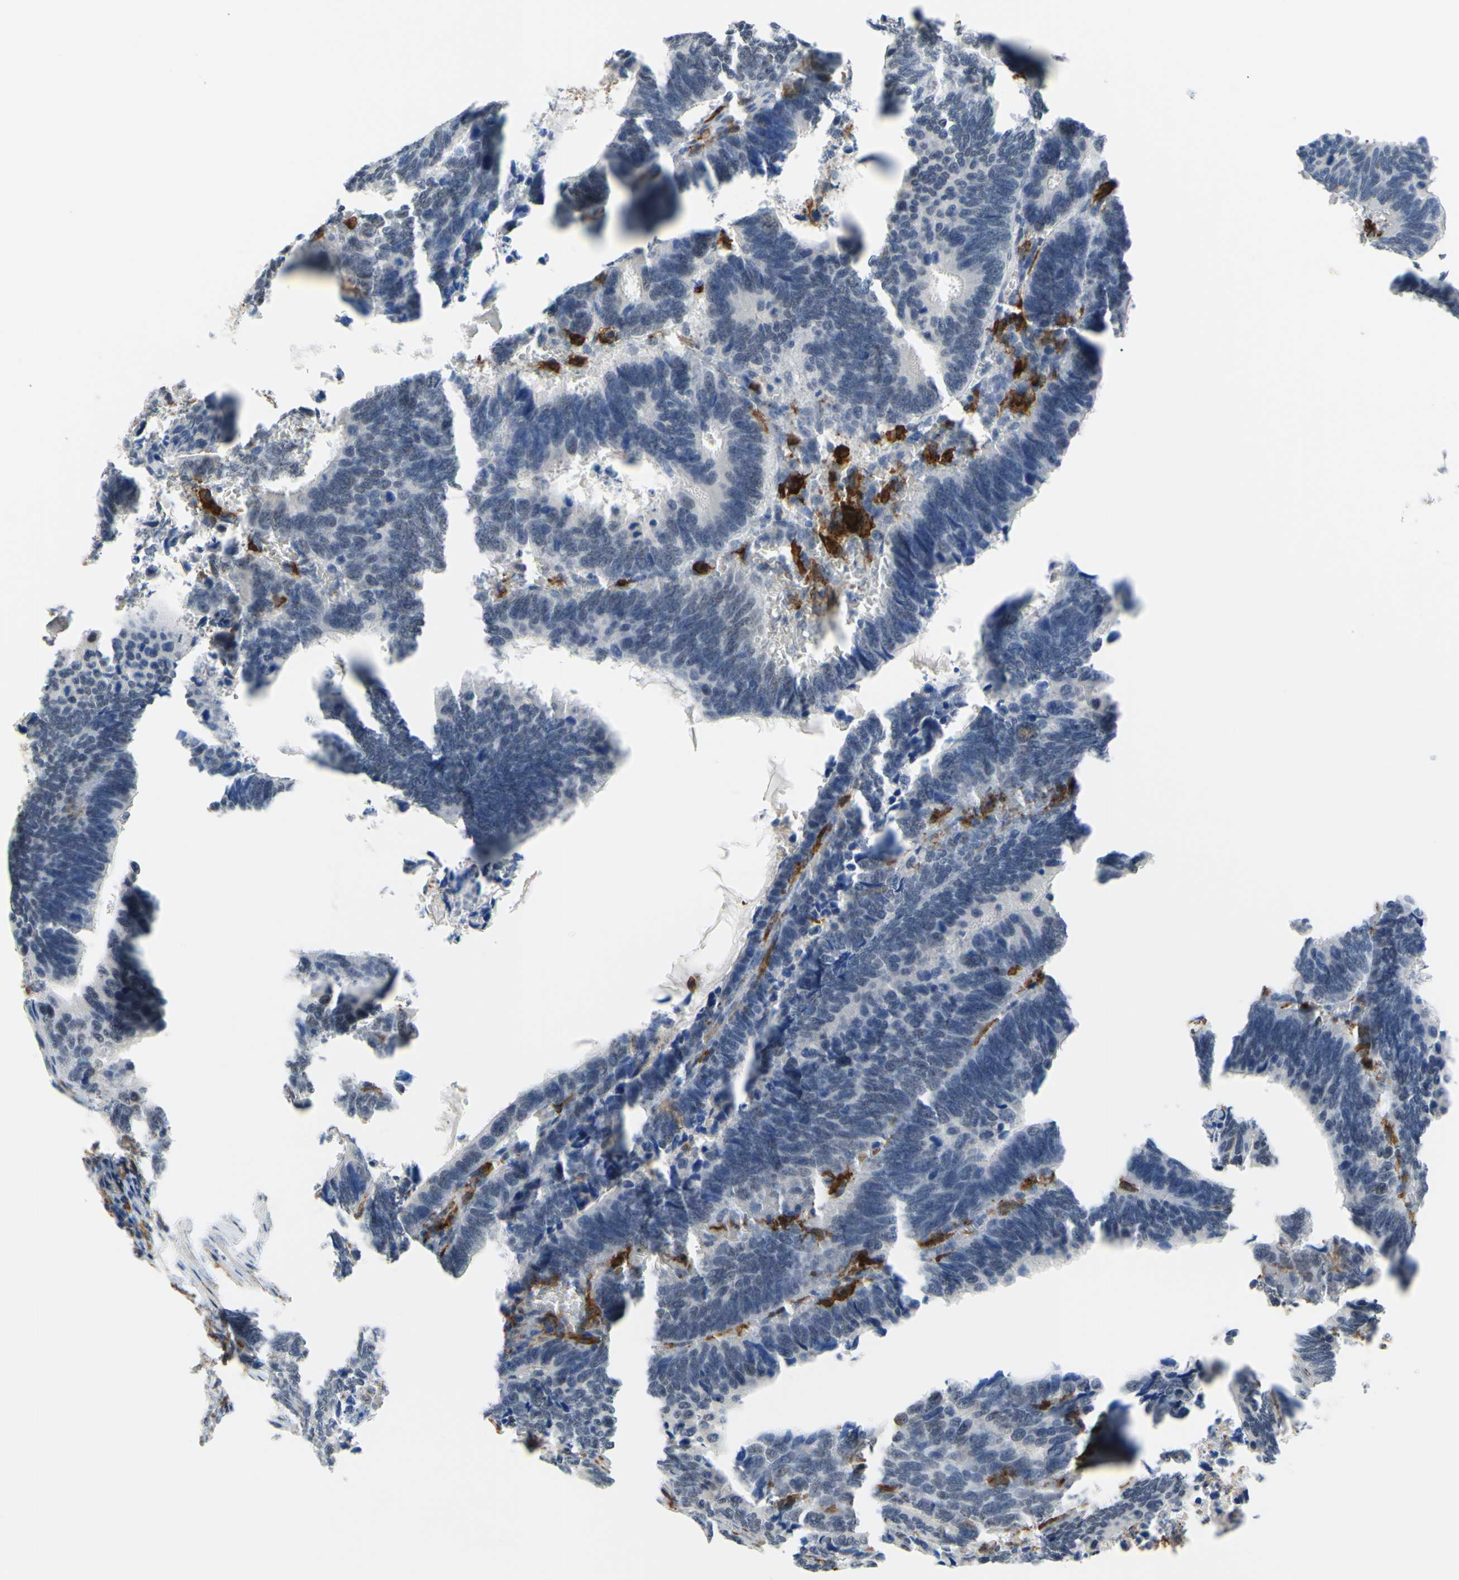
{"staining": {"intensity": "negative", "quantity": "none", "location": "none"}, "tissue": "colorectal cancer", "cell_type": "Tumor cells", "image_type": "cancer", "snomed": [{"axis": "morphology", "description": "Adenocarcinoma, NOS"}, {"axis": "topography", "description": "Colon"}], "caption": "Immunohistochemical staining of colorectal adenocarcinoma reveals no significant expression in tumor cells. (Stains: DAB (3,3'-diaminobenzidine) IHC with hematoxylin counter stain, Microscopy: brightfield microscopy at high magnification).", "gene": "FCGR2A", "patient": {"sex": "male", "age": 72}}